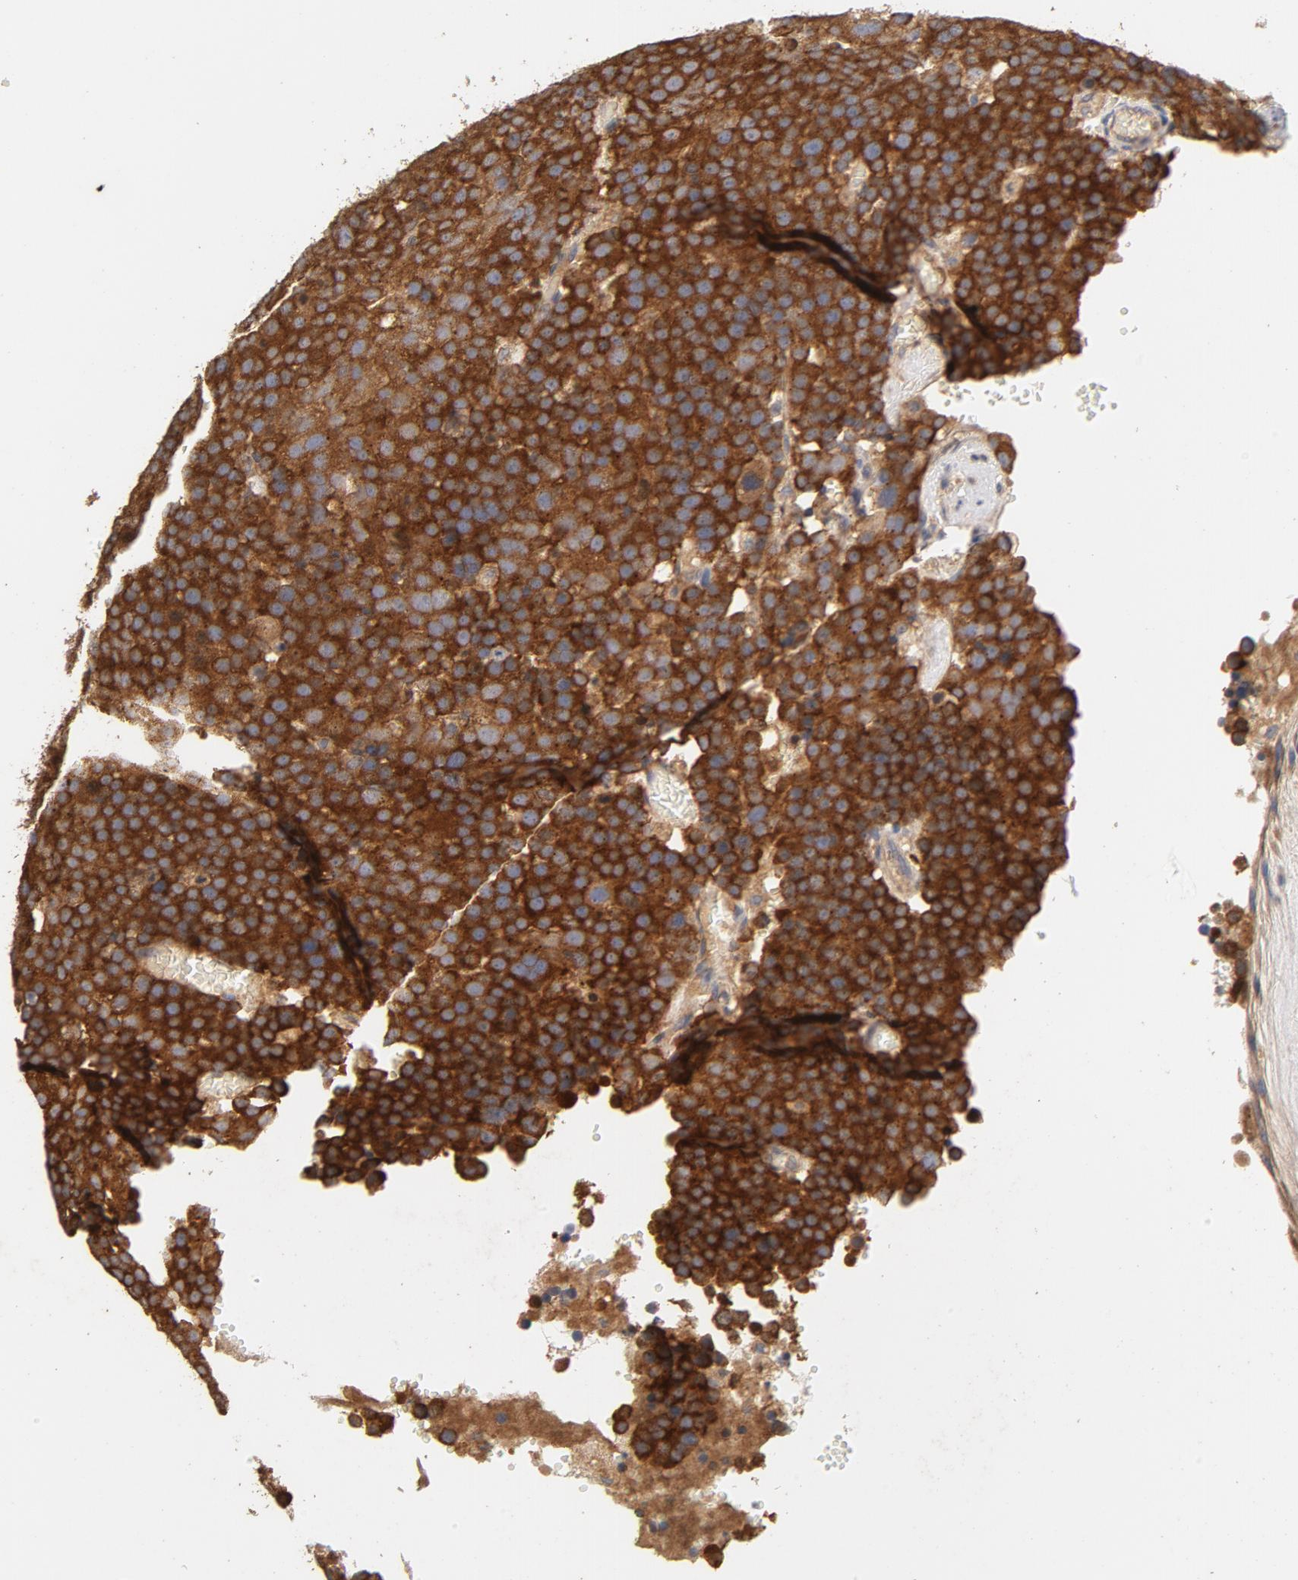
{"staining": {"intensity": "strong", "quantity": ">75%", "location": "cytoplasmic/membranous"}, "tissue": "testis cancer", "cell_type": "Tumor cells", "image_type": "cancer", "snomed": [{"axis": "morphology", "description": "Seminoma, NOS"}, {"axis": "topography", "description": "Testis"}], "caption": "Approximately >75% of tumor cells in testis seminoma exhibit strong cytoplasmic/membranous protein staining as visualized by brown immunohistochemical staining.", "gene": "DDX6", "patient": {"sex": "male", "age": 71}}